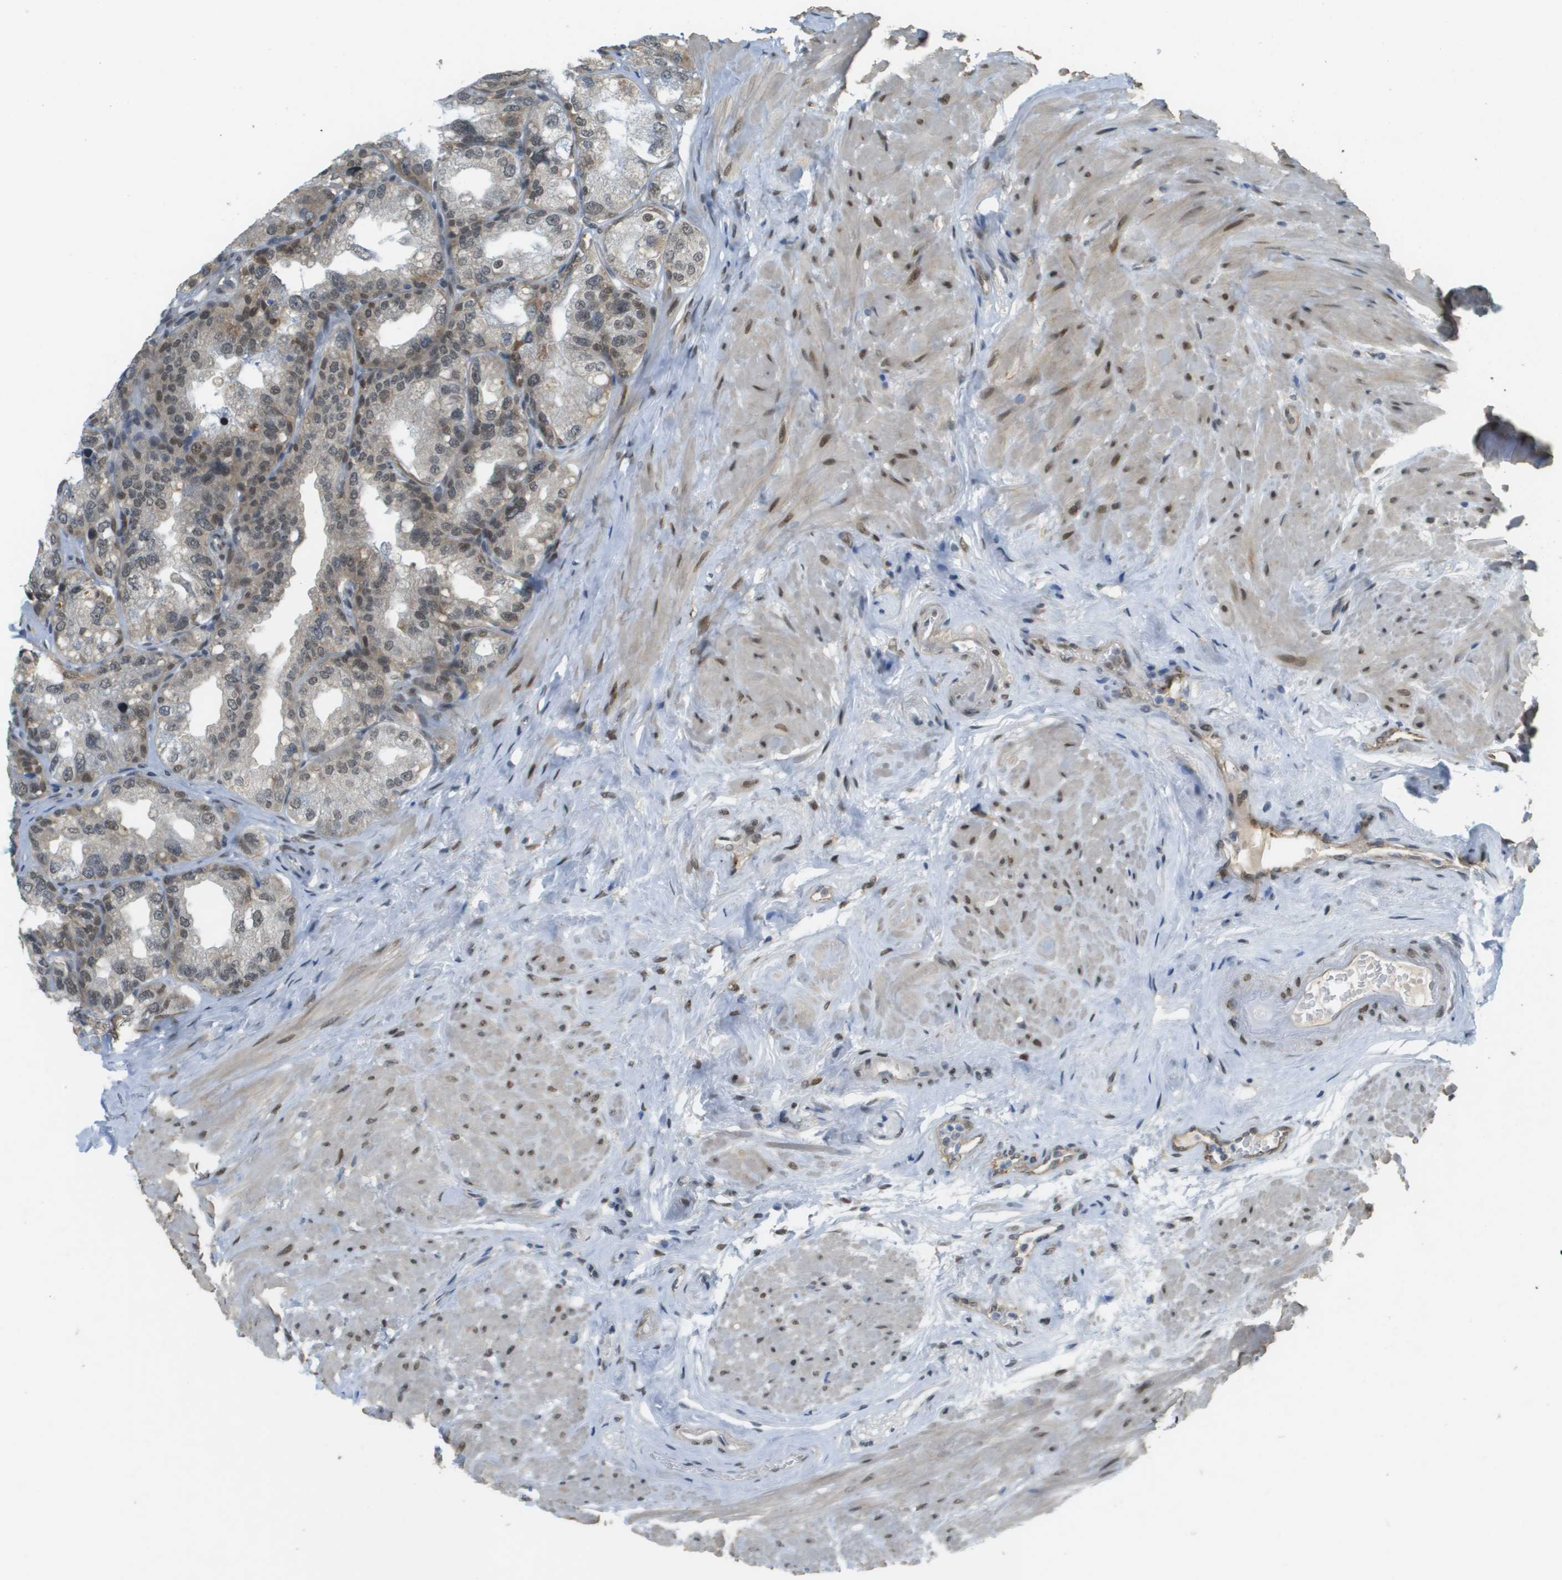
{"staining": {"intensity": "strong", "quantity": "25%-75%", "location": "cytoplasmic/membranous,nuclear"}, "tissue": "seminal vesicle", "cell_type": "Glandular cells", "image_type": "normal", "snomed": [{"axis": "morphology", "description": "Normal tissue, NOS"}, {"axis": "topography", "description": "Seminal veicle"}], "caption": "Benign seminal vesicle reveals strong cytoplasmic/membranous,nuclear staining in about 25%-75% of glandular cells, visualized by immunohistochemistry. (Brightfield microscopy of DAB IHC at high magnification).", "gene": "ARID1B", "patient": {"sex": "male", "age": 68}}